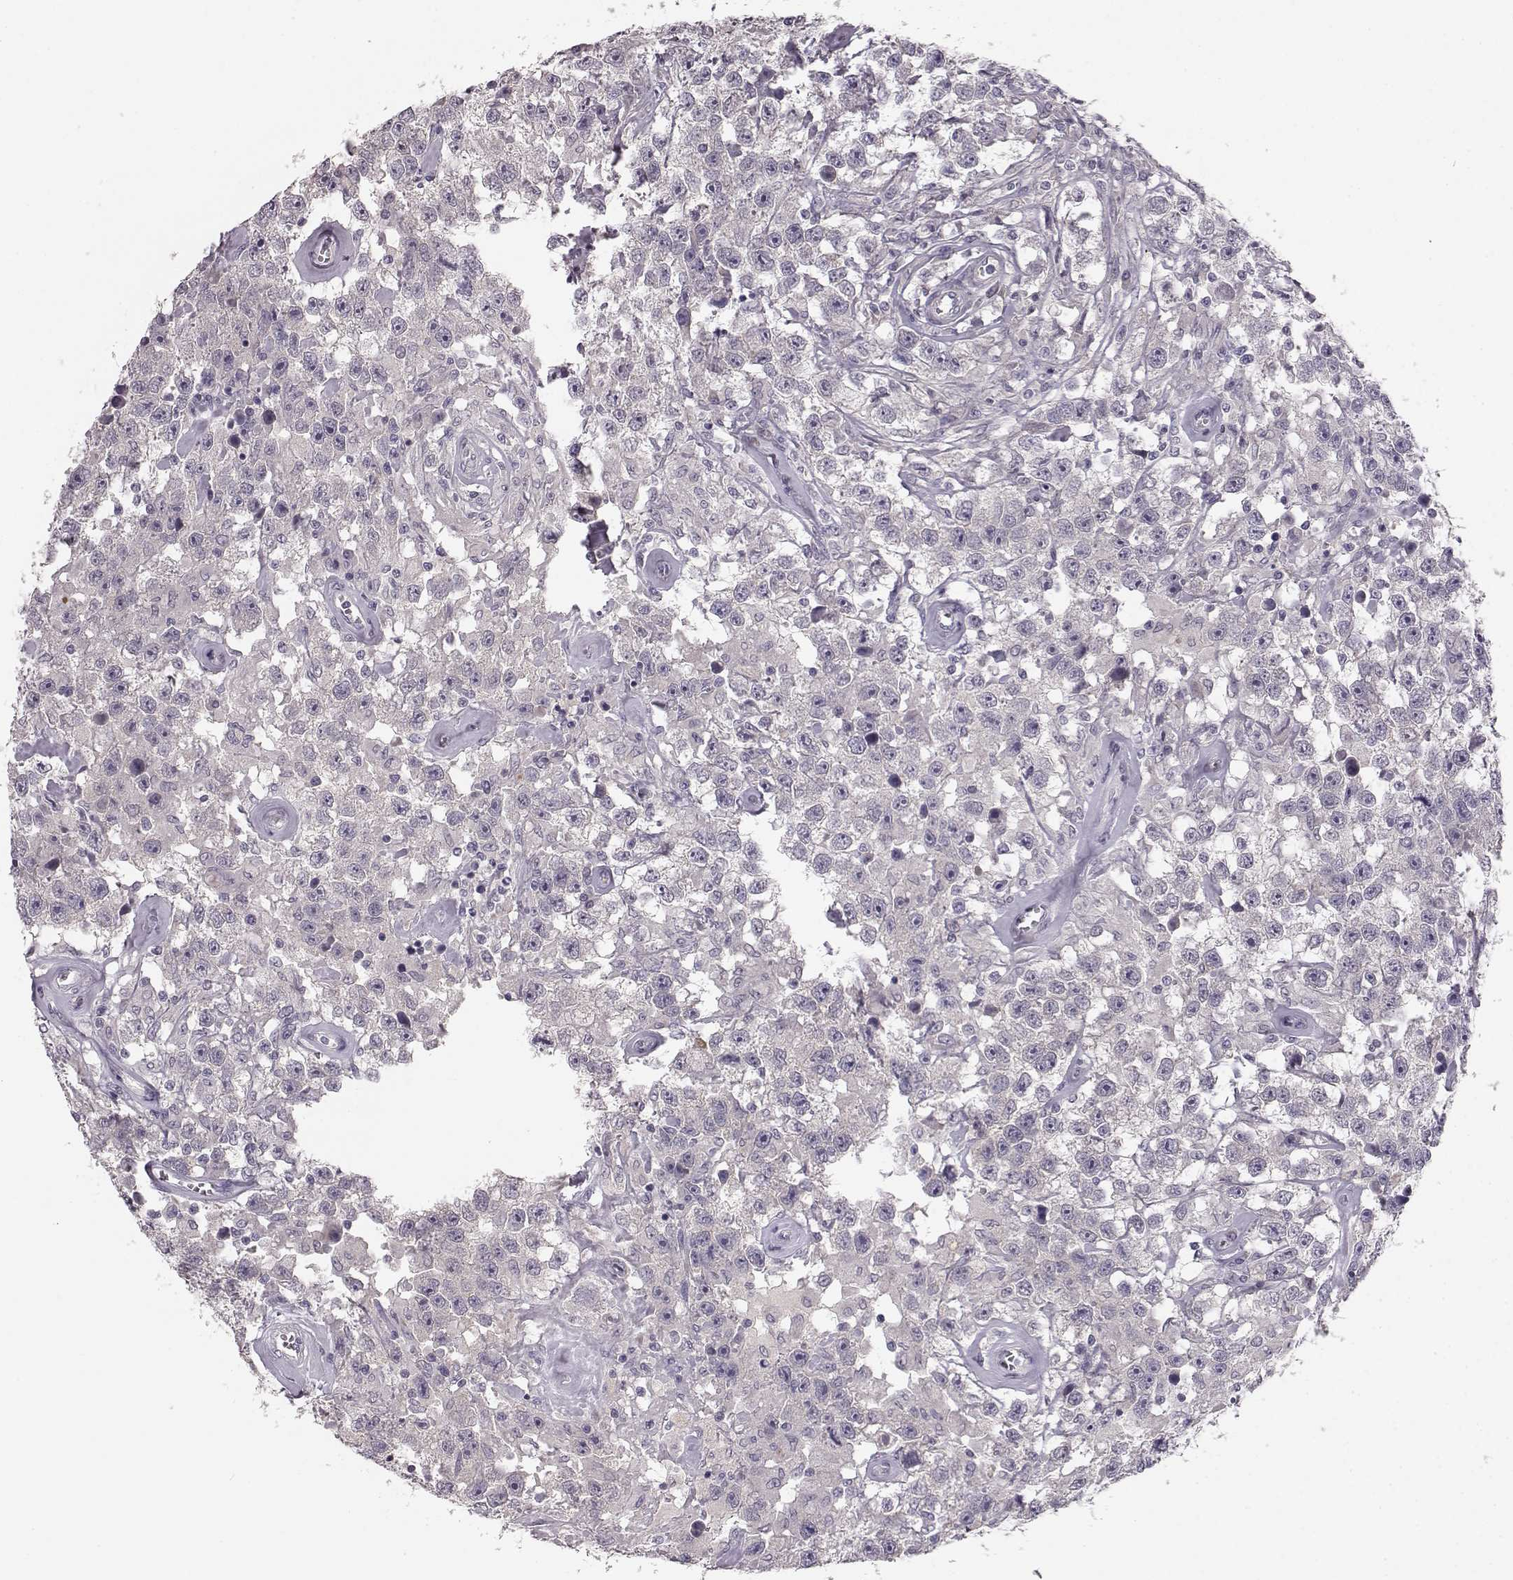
{"staining": {"intensity": "negative", "quantity": "none", "location": "none"}, "tissue": "testis cancer", "cell_type": "Tumor cells", "image_type": "cancer", "snomed": [{"axis": "morphology", "description": "Seminoma, NOS"}, {"axis": "topography", "description": "Testis"}], "caption": "Immunohistochemistry of testis cancer (seminoma) demonstrates no expression in tumor cells.", "gene": "BFSP2", "patient": {"sex": "male", "age": 43}}